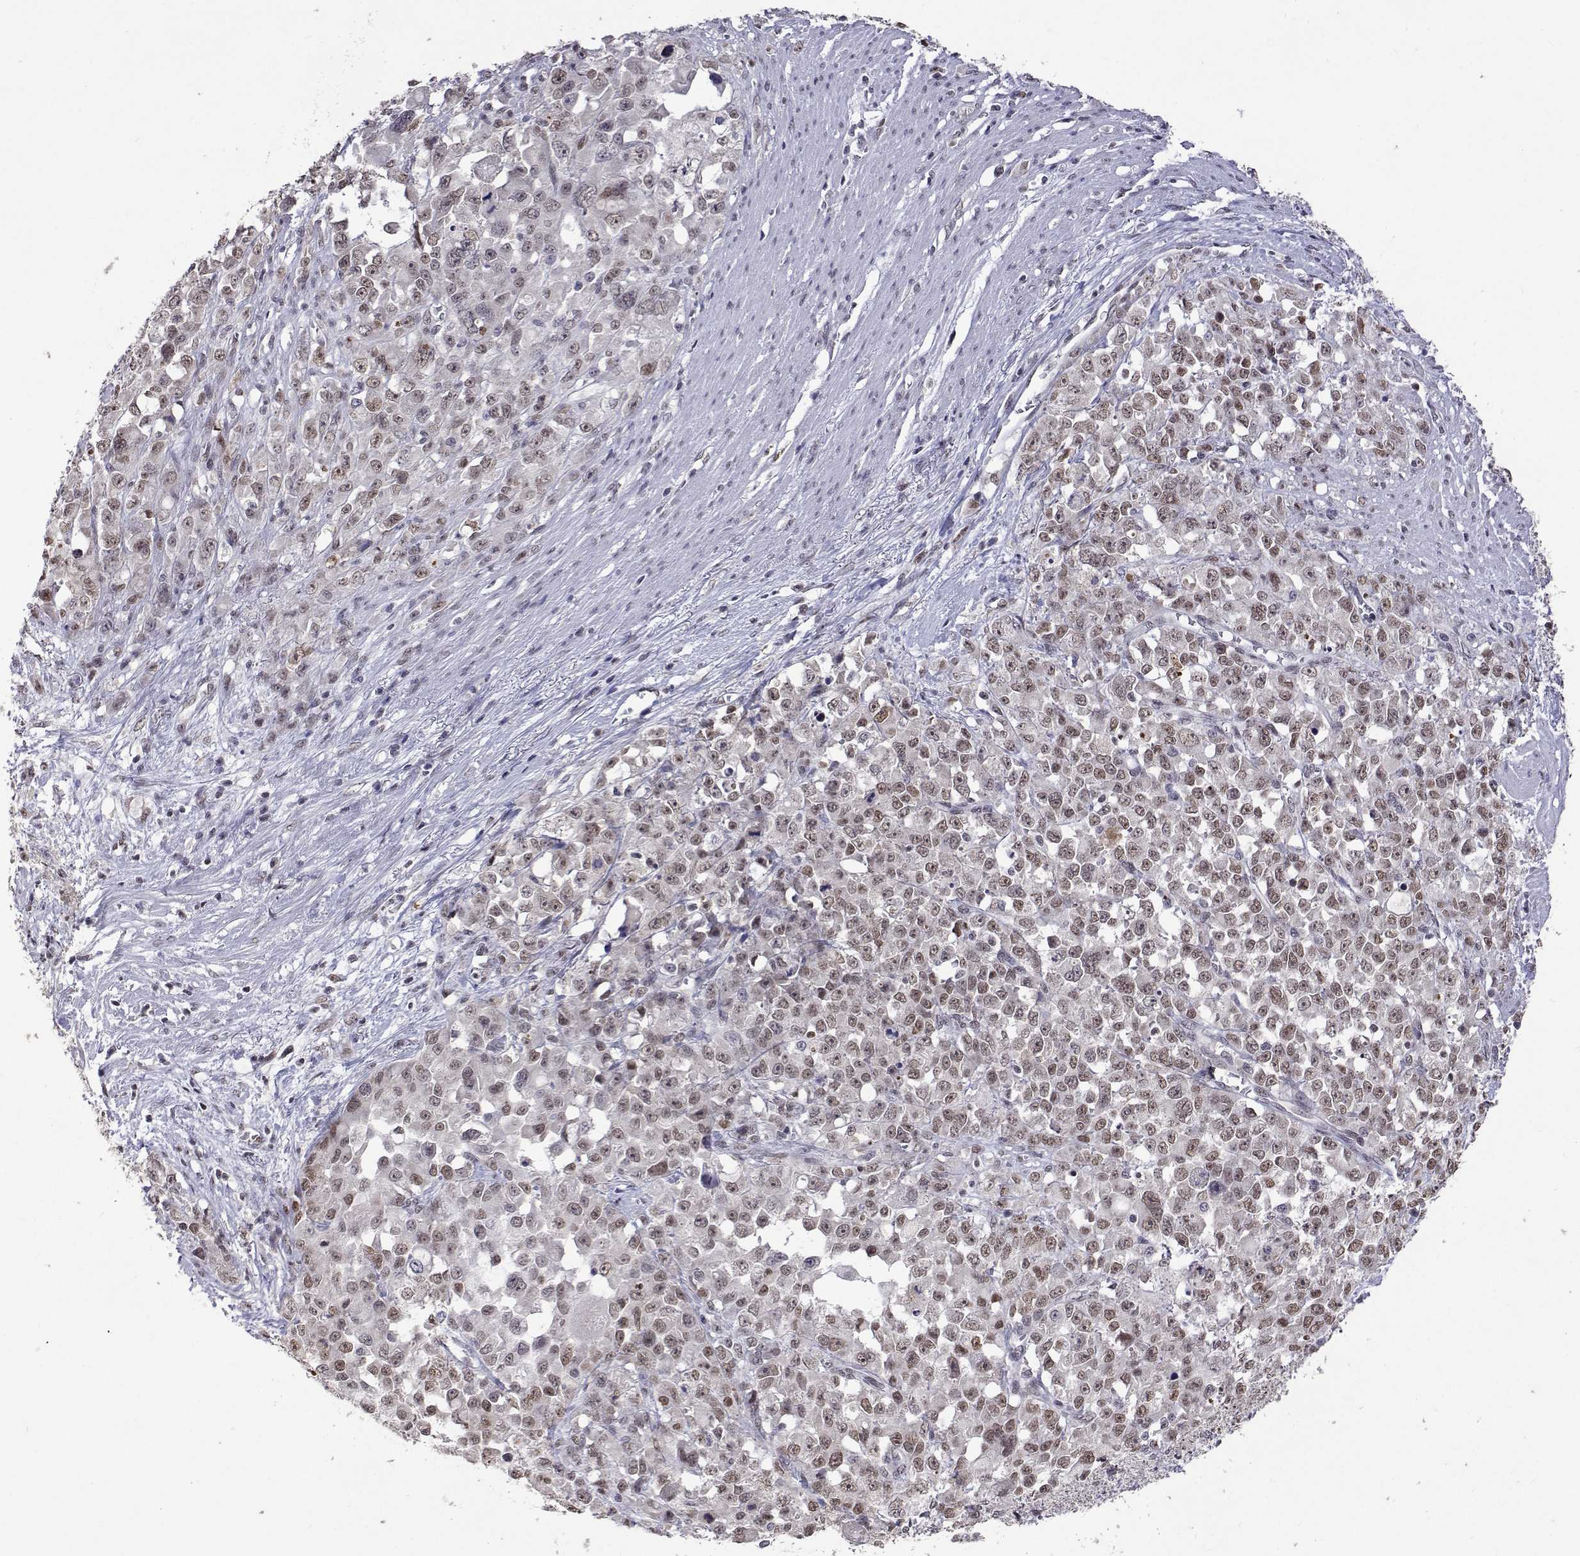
{"staining": {"intensity": "weak", "quantity": "25%-75%", "location": "nuclear"}, "tissue": "stomach cancer", "cell_type": "Tumor cells", "image_type": "cancer", "snomed": [{"axis": "morphology", "description": "Adenocarcinoma, NOS"}, {"axis": "topography", "description": "Stomach"}], "caption": "Tumor cells demonstrate low levels of weak nuclear expression in about 25%-75% of cells in human adenocarcinoma (stomach). The staining was performed using DAB (3,3'-diaminobenzidine), with brown indicating positive protein expression. Nuclei are stained blue with hematoxylin.", "gene": "HNRNPA0", "patient": {"sex": "female", "age": 76}}